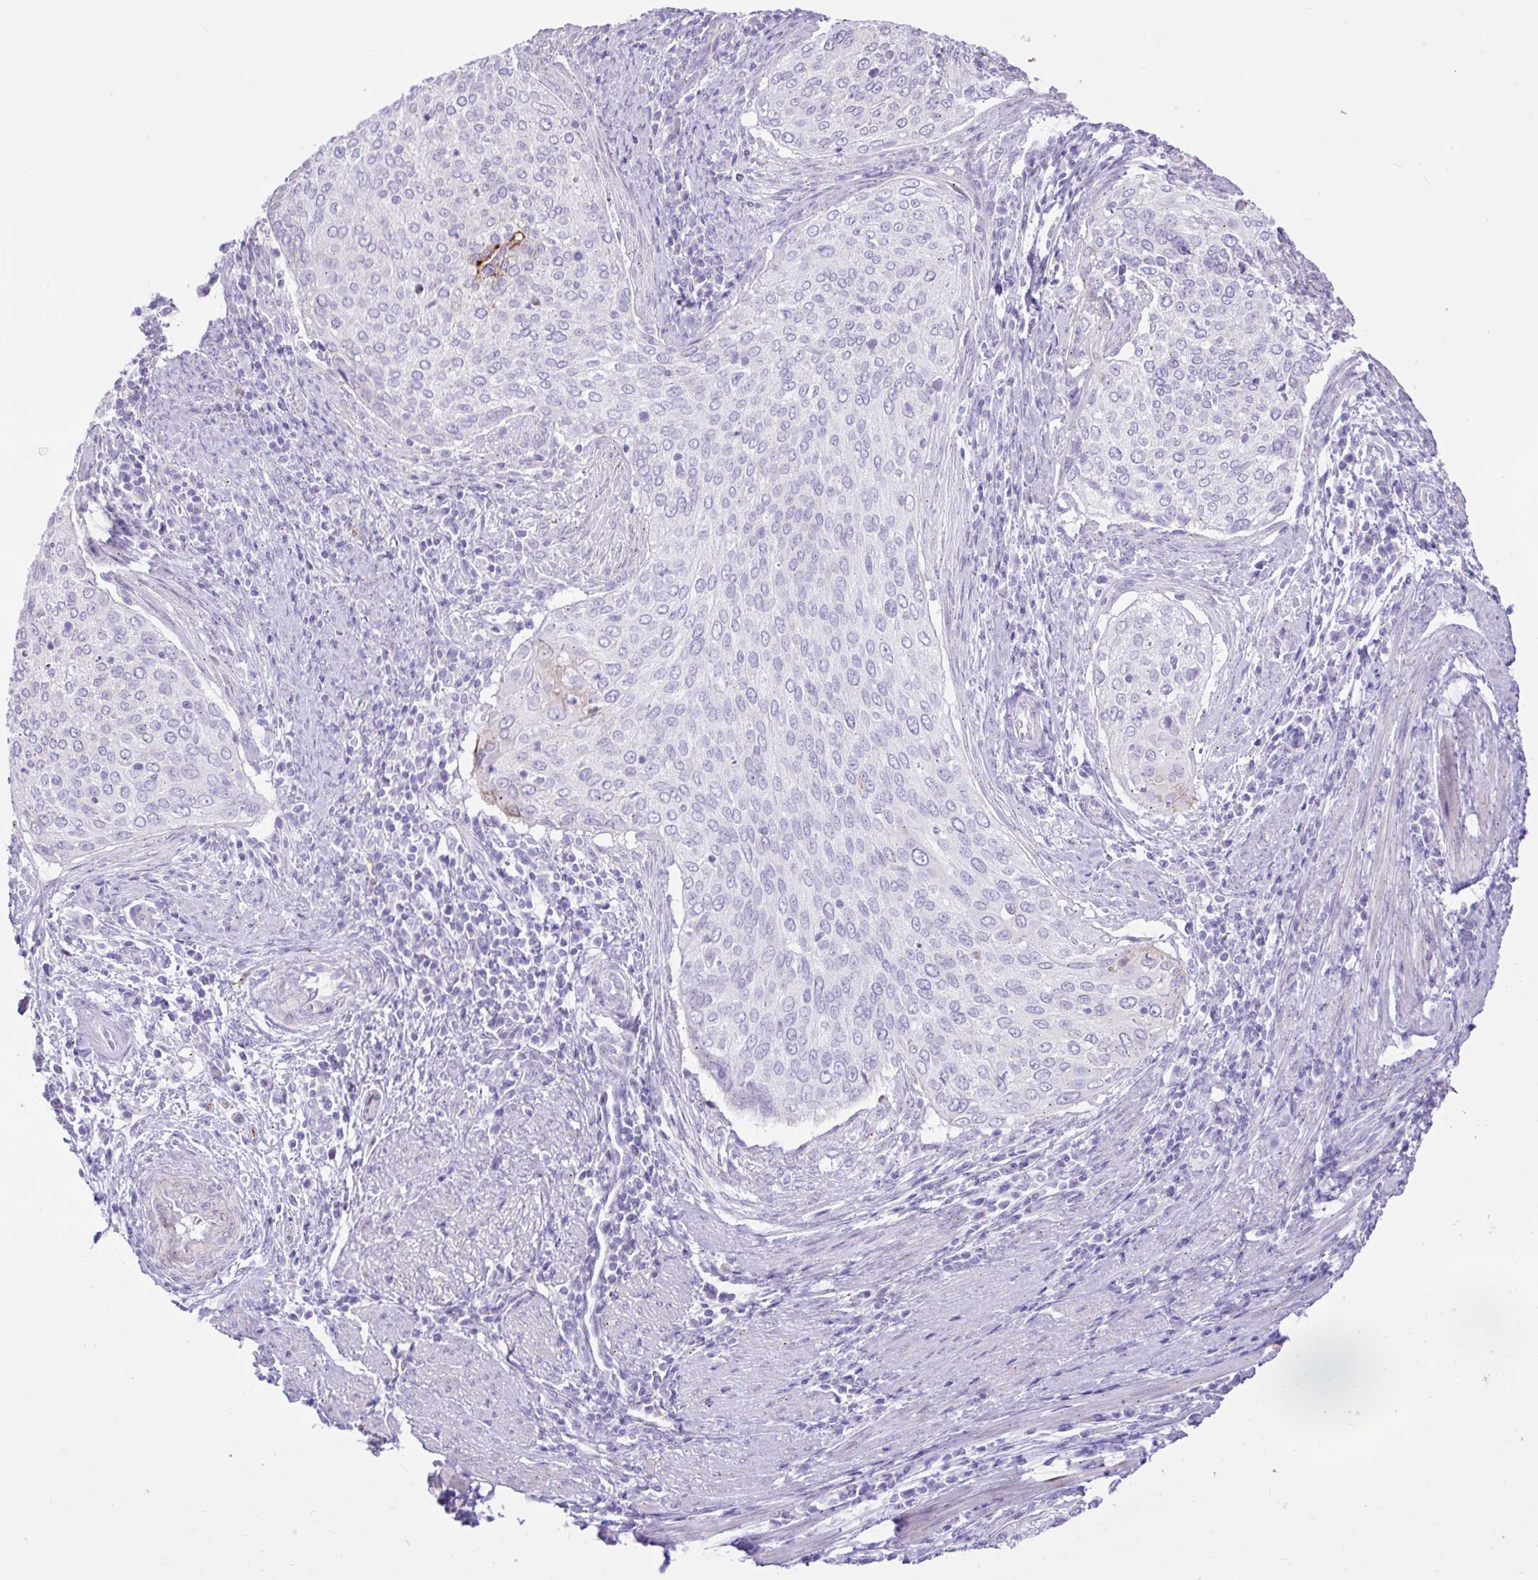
{"staining": {"intensity": "negative", "quantity": "none", "location": "none"}, "tissue": "cervical cancer", "cell_type": "Tumor cells", "image_type": "cancer", "snomed": [{"axis": "morphology", "description": "Squamous cell carcinoma, NOS"}, {"axis": "topography", "description": "Cervix"}], "caption": "Tumor cells are negative for brown protein staining in cervical cancer.", "gene": "REEP1", "patient": {"sex": "female", "age": 38}}